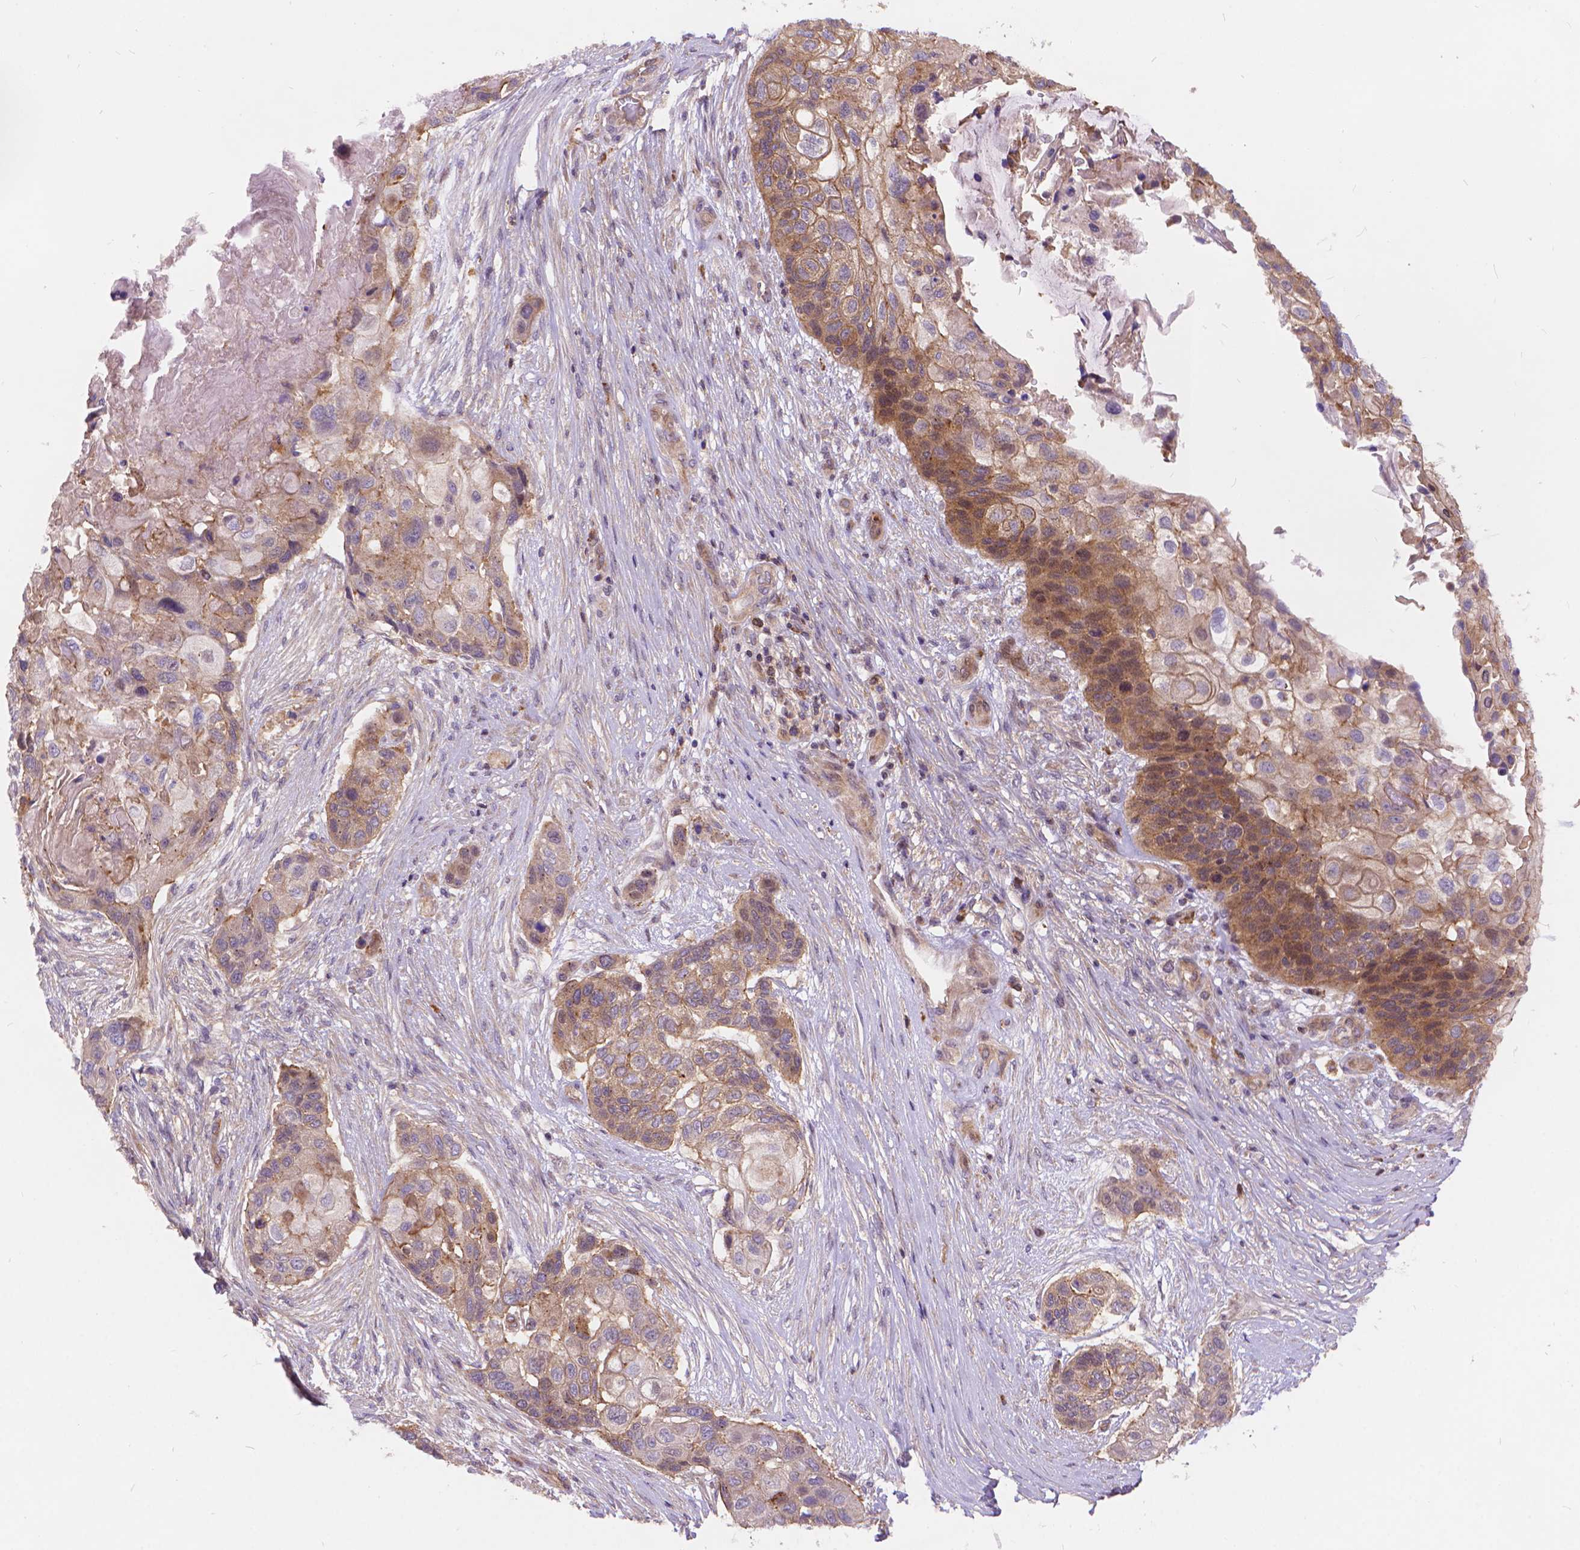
{"staining": {"intensity": "weak", "quantity": ">75%", "location": "cytoplasmic/membranous"}, "tissue": "lung cancer", "cell_type": "Tumor cells", "image_type": "cancer", "snomed": [{"axis": "morphology", "description": "Squamous cell carcinoma, NOS"}, {"axis": "topography", "description": "Lung"}], "caption": "Protein expression analysis of lung squamous cell carcinoma exhibits weak cytoplasmic/membranous positivity in about >75% of tumor cells.", "gene": "ARAP1", "patient": {"sex": "male", "age": 69}}